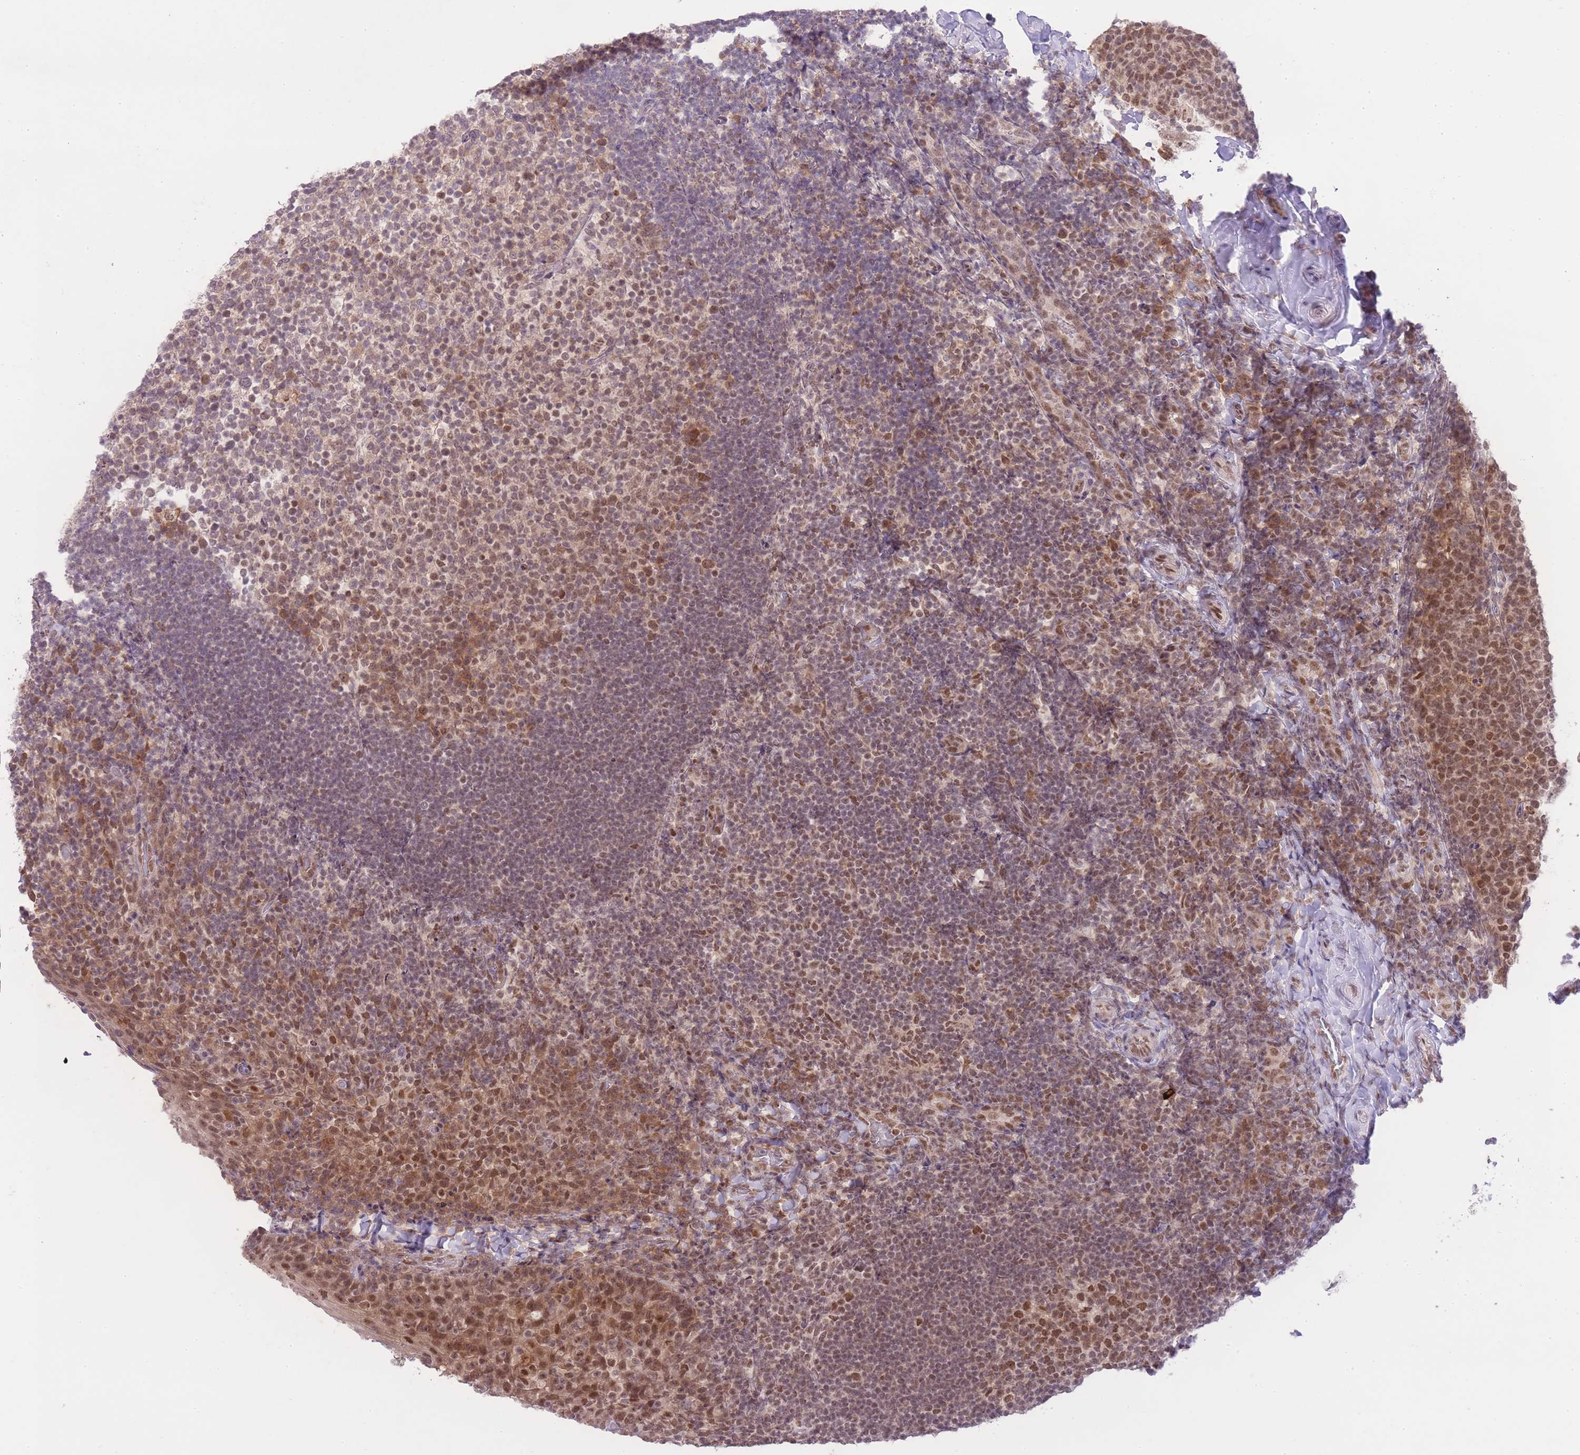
{"staining": {"intensity": "moderate", "quantity": "25%-75%", "location": "nuclear"}, "tissue": "tonsil", "cell_type": "Germinal center cells", "image_type": "normal", "snomed": [{"axis": "morphology", "description": "Normal tissue, NOS"}, {"axis": "topography", "description": "Tonsil"}], "caption": "This is a micrograph of immunohistochemistry (IHC) staining of normal tonsil, which shows moderate positivity in the nuclear of germinal center cells.", "gene": "TMED3", "patient": {"sex": "female", "age": 10}}